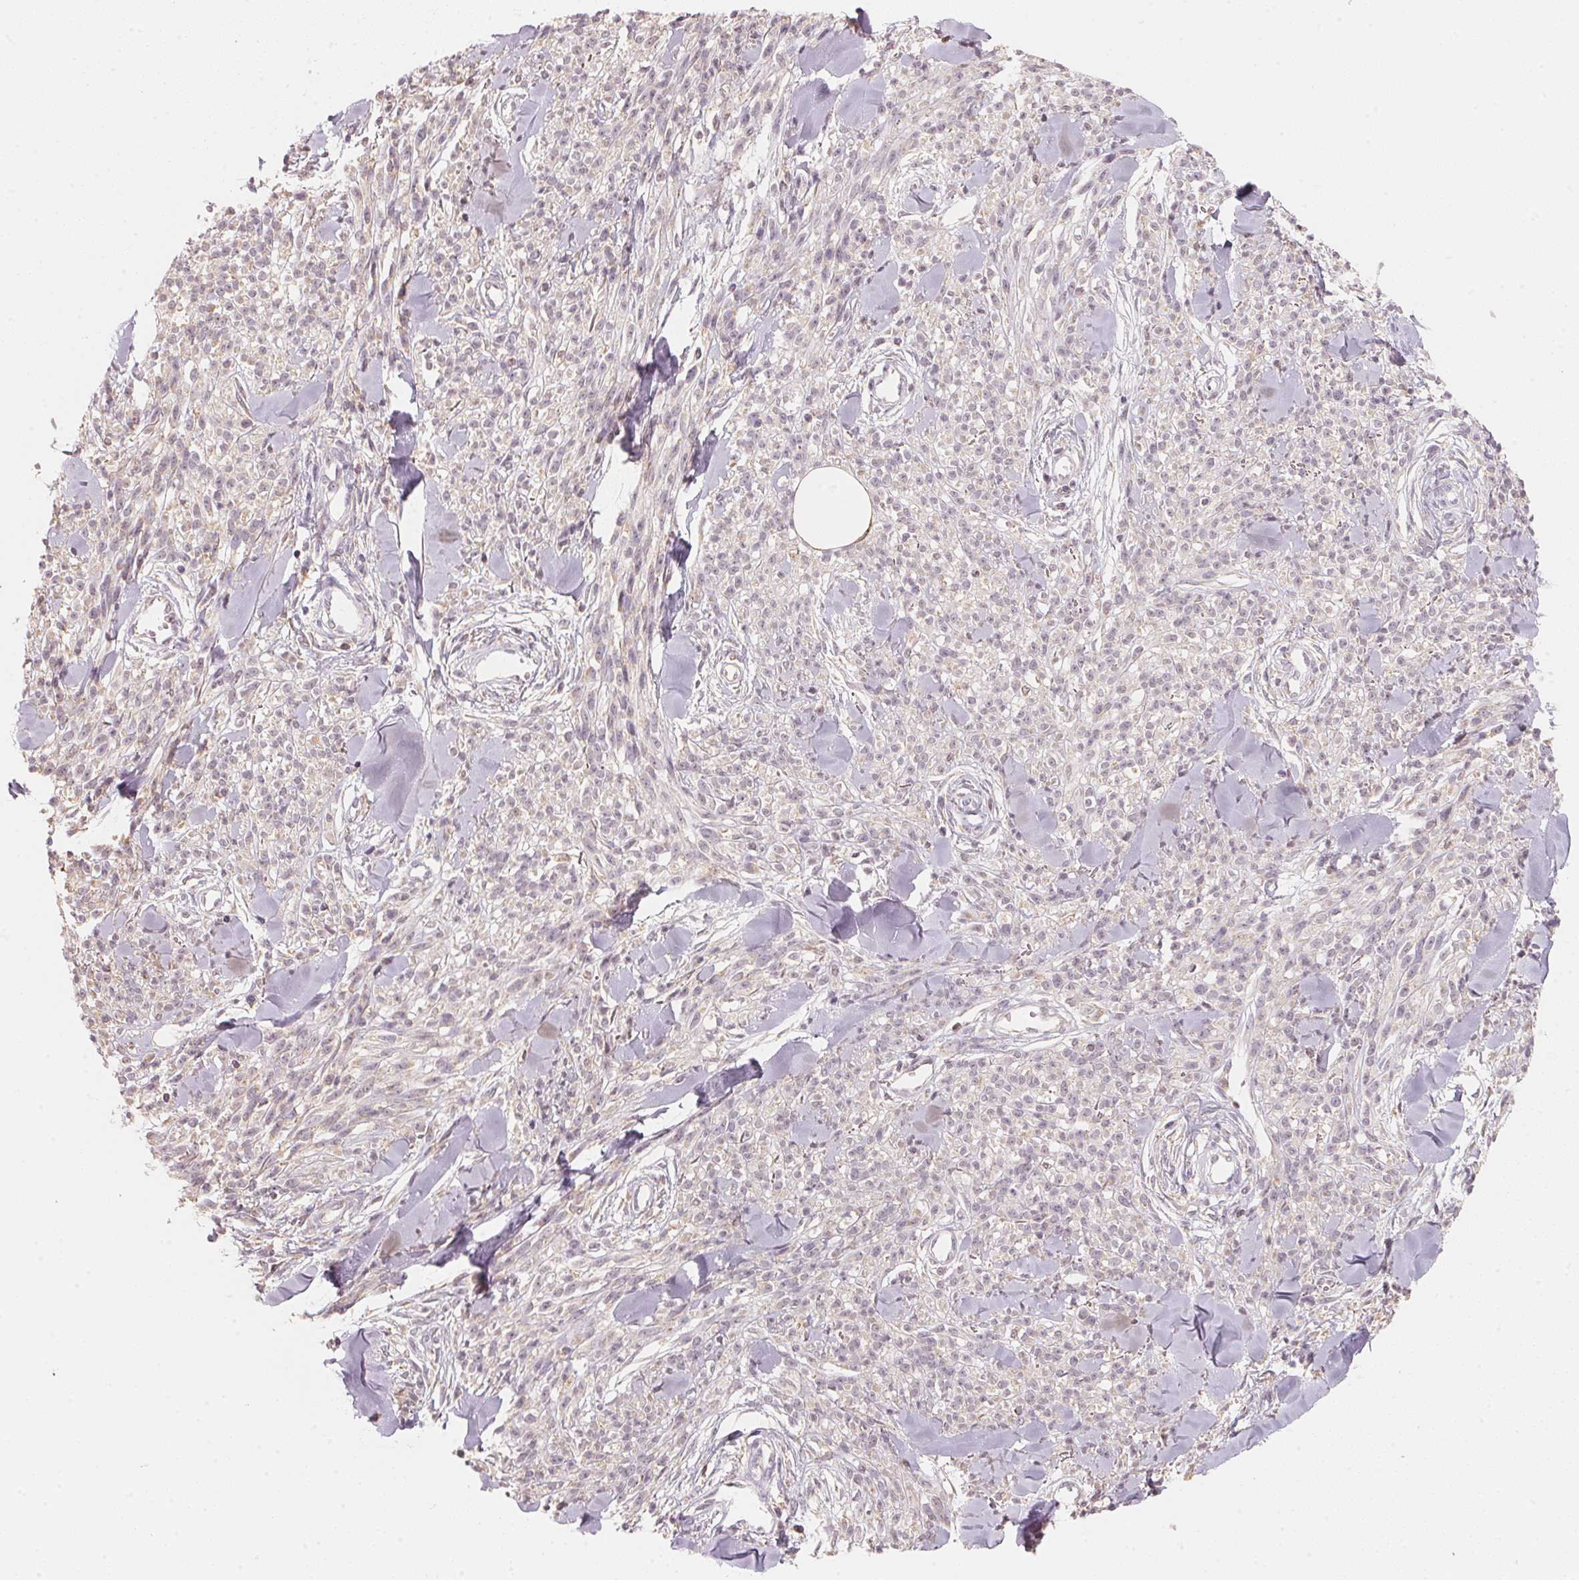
{"staining": {"intensity": "weak", "quantity": "<25%", "location": "cytoplasmic/membranous"}, "tissue": "melanoma", "cell_type": "Tumor cells", "image_type": "cancer", "snomed": [{"axis": "morphology", "description": "Malignant melanoma, NOS"}, {"axis": "topography", "description": "Skin"}, {"axis": "topography", "description": "Skin of trunk"}], "caption": "Tumor cells show no significant positivity in malignant melanoma. The staining is performed using DAB (3,3'-diaminobenzidine) brown chromogen with nuclei counter-stained in using hematoxylin.", "gene": "ANKRD31", "patient": {"sex": "male", "age": 74}}